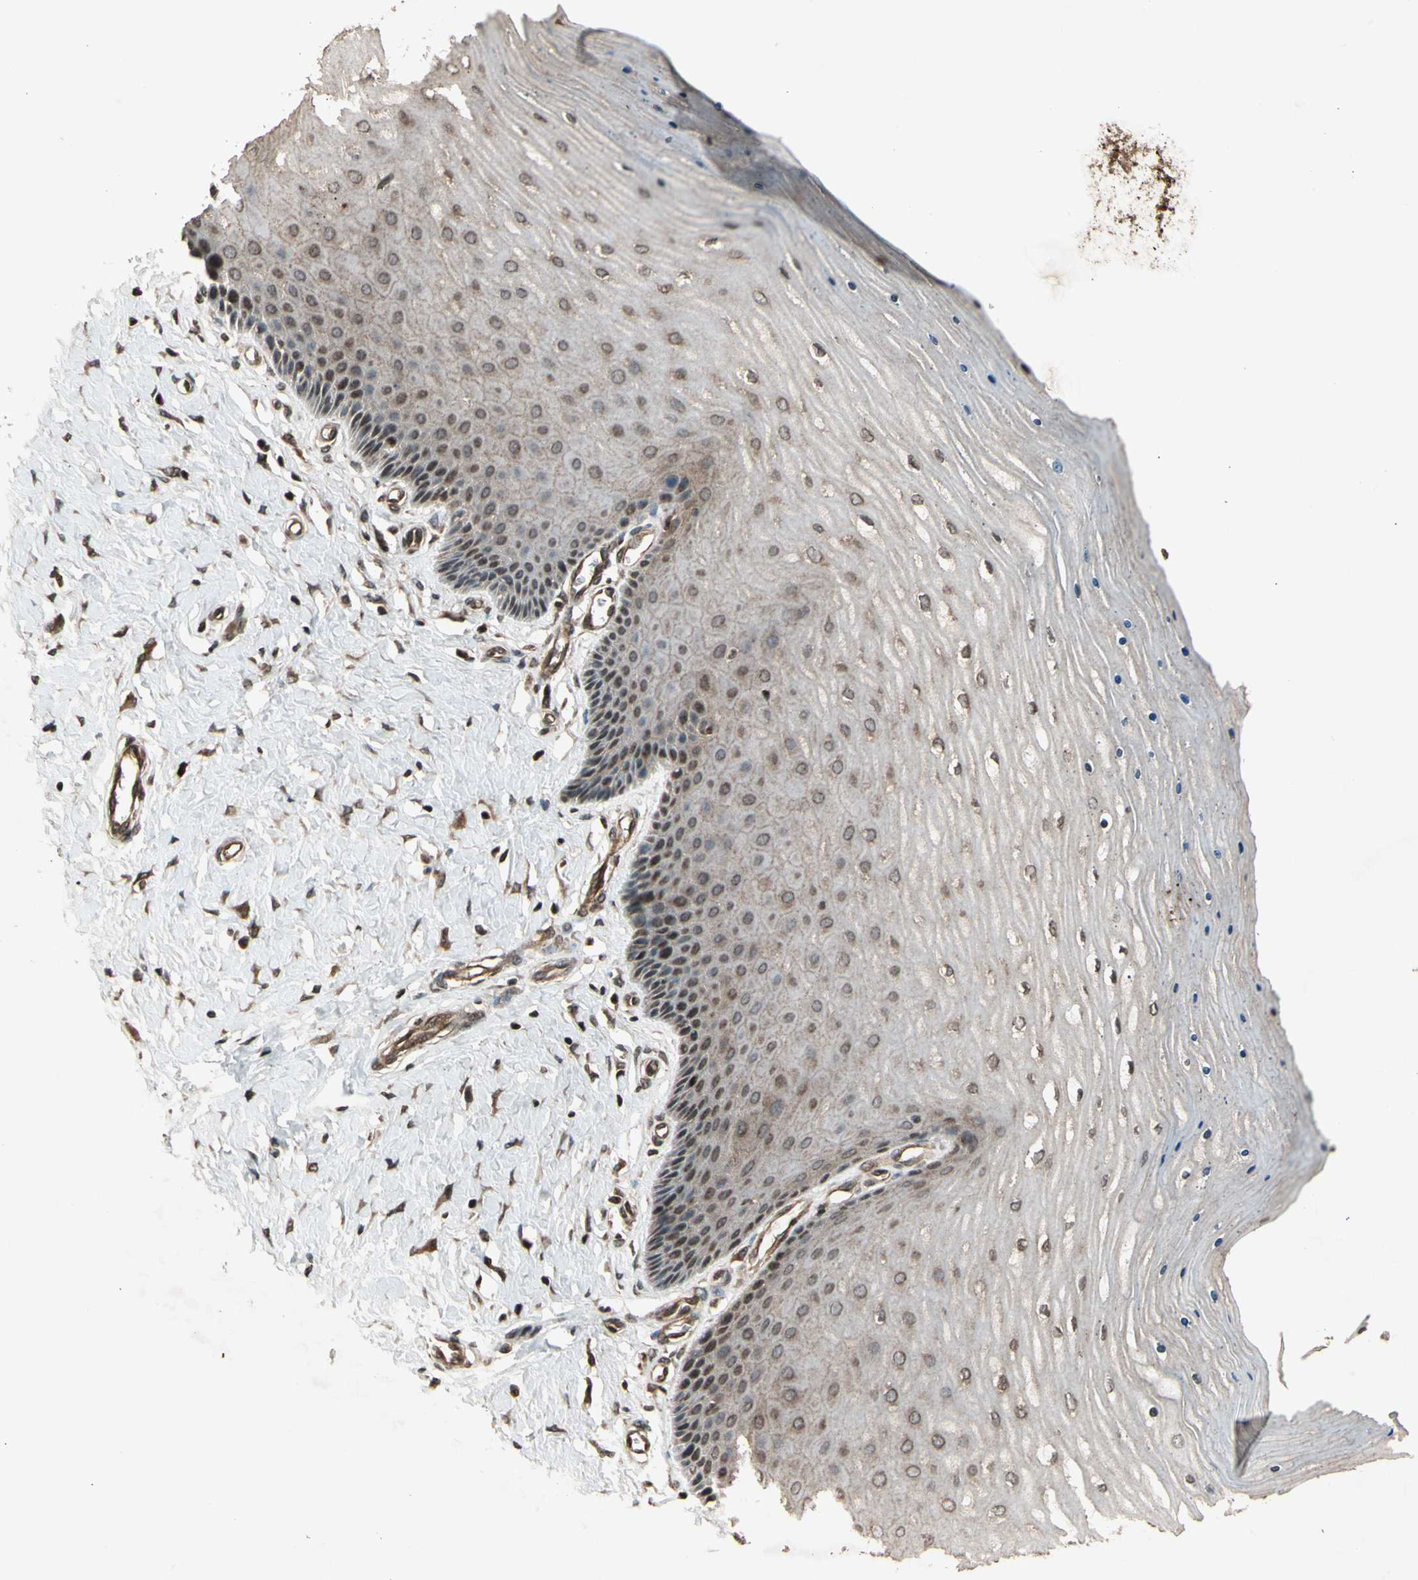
{"staining": {"intensity": "strong", "quantity": ">75%", "location": "cytoplasmic/membranous"}, "tissue": "cervix", "cell_type": "Glandular cells", "image_type": "normal", "snomed": [{"axis": "morphology", "description": "Normal tissue, NOS"}, {"axis": "topography", "description": "Cervix"}], "caption": "An immunohistochemistry histopathology image of normal tissue is shown. Protein staining in brown highlights strong cytoplasmic/membranous positivity in cervix within glandular cells. (Brightfield microscopy of DAB IHC at high magnification).", "gene": "GLRX", "patient": {"sex": "female", "age": 55}}